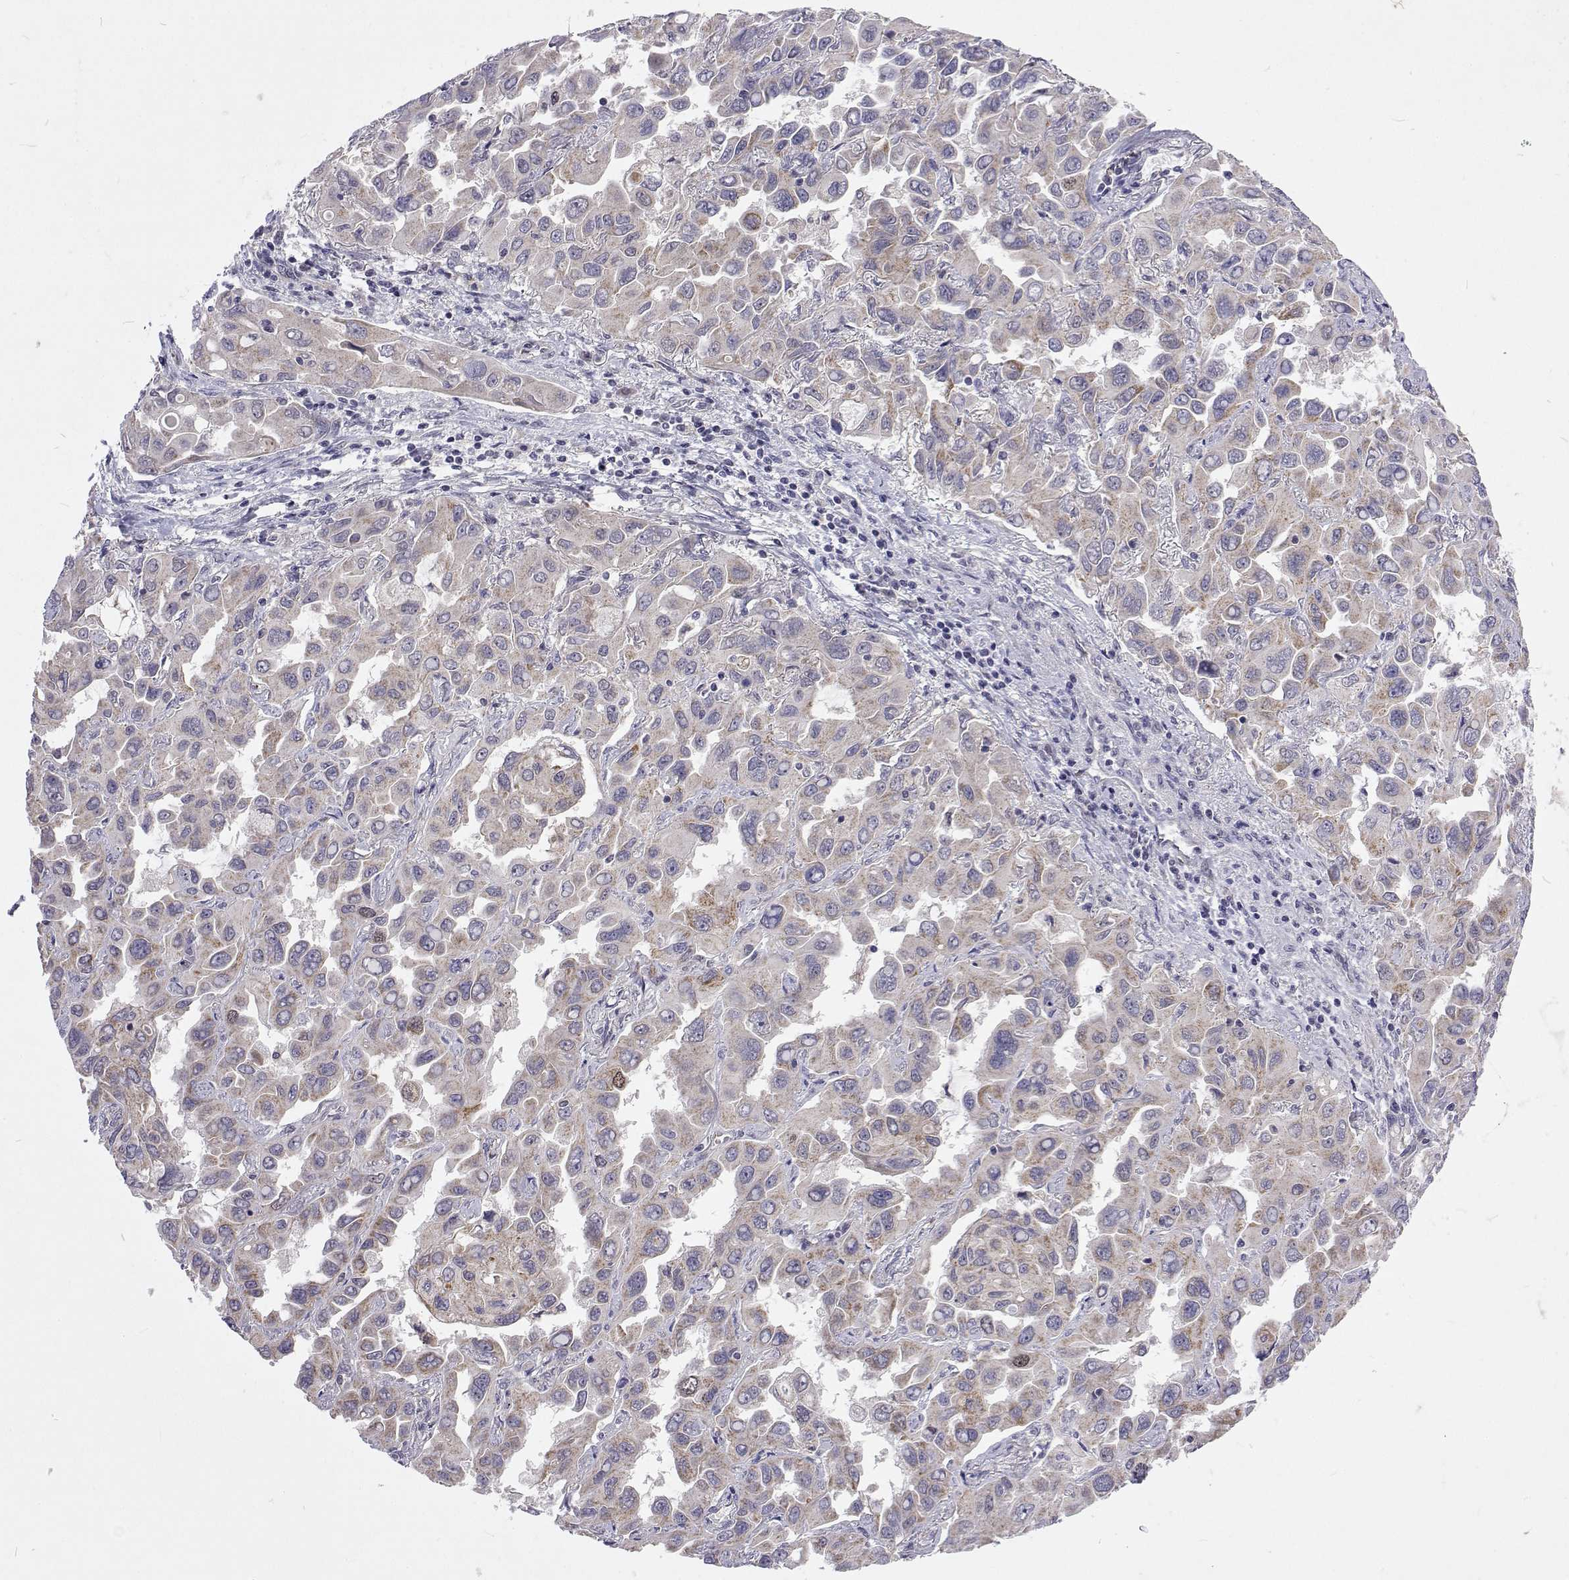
{"staining": {"intensity": "moderate", "quantity": "25%-75%", "location": "cytoplasmic/membranous"}, "tissue": "lung cancer", "cell_type": "Tumor cells", "image_type": "cancer", "snomed": [{"axis": "morphology", "description": "Adenocarcinoma, NOS"}, {"axis": "topography", "description": "Lung"}], "caption": "An image of lung adenocarcinoma stained for a protein displays moderate cytoplasmic/membranous brown staining in tumor cells.", "gene": "DHTKD1", "patient": {"sex": "male", "age": 64}}